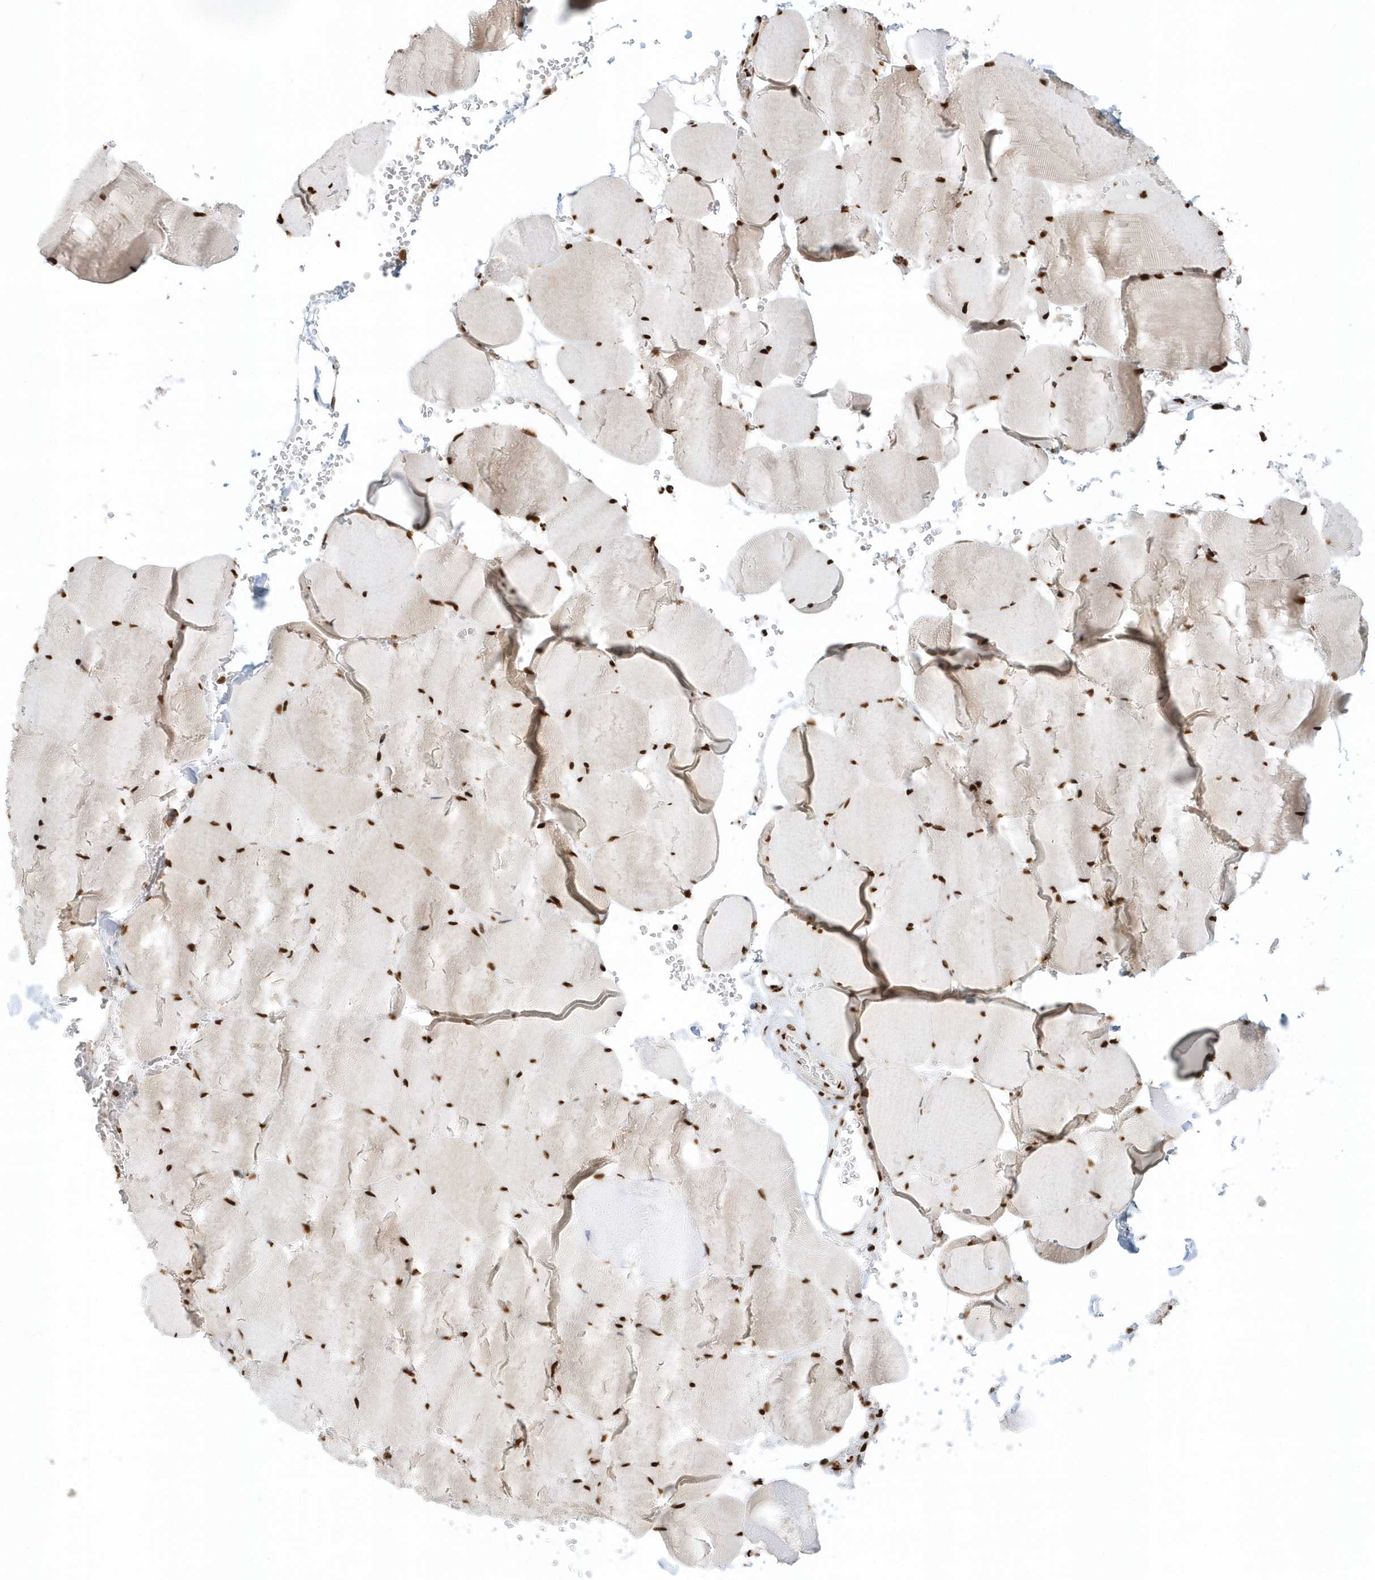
{"staining": {"intensity": "strong", "quantity": ">75%", "location": "nuclear"}, "tissue": "skeletal muscle", "cell_type": "Myocytes", "image_type": "normal", "snomed": [{"axis": "morphology", "description": "Normal tissue, NOS"}, {"axis": "topography", "description": "Skeletal muscle"}, {"axis": "topography", "description": "Head-Neck"}], "caption": "Immunohistochemical staining of normal skeletal muscle exhibits >75% levels of strong nuclear protein positivity in about >75% of myocytes. (brown staining indicates protein expression, while blue staining denotes nuclei).", "gene": "SUMO2", "patient": {"sex": "male", "age": 66}}